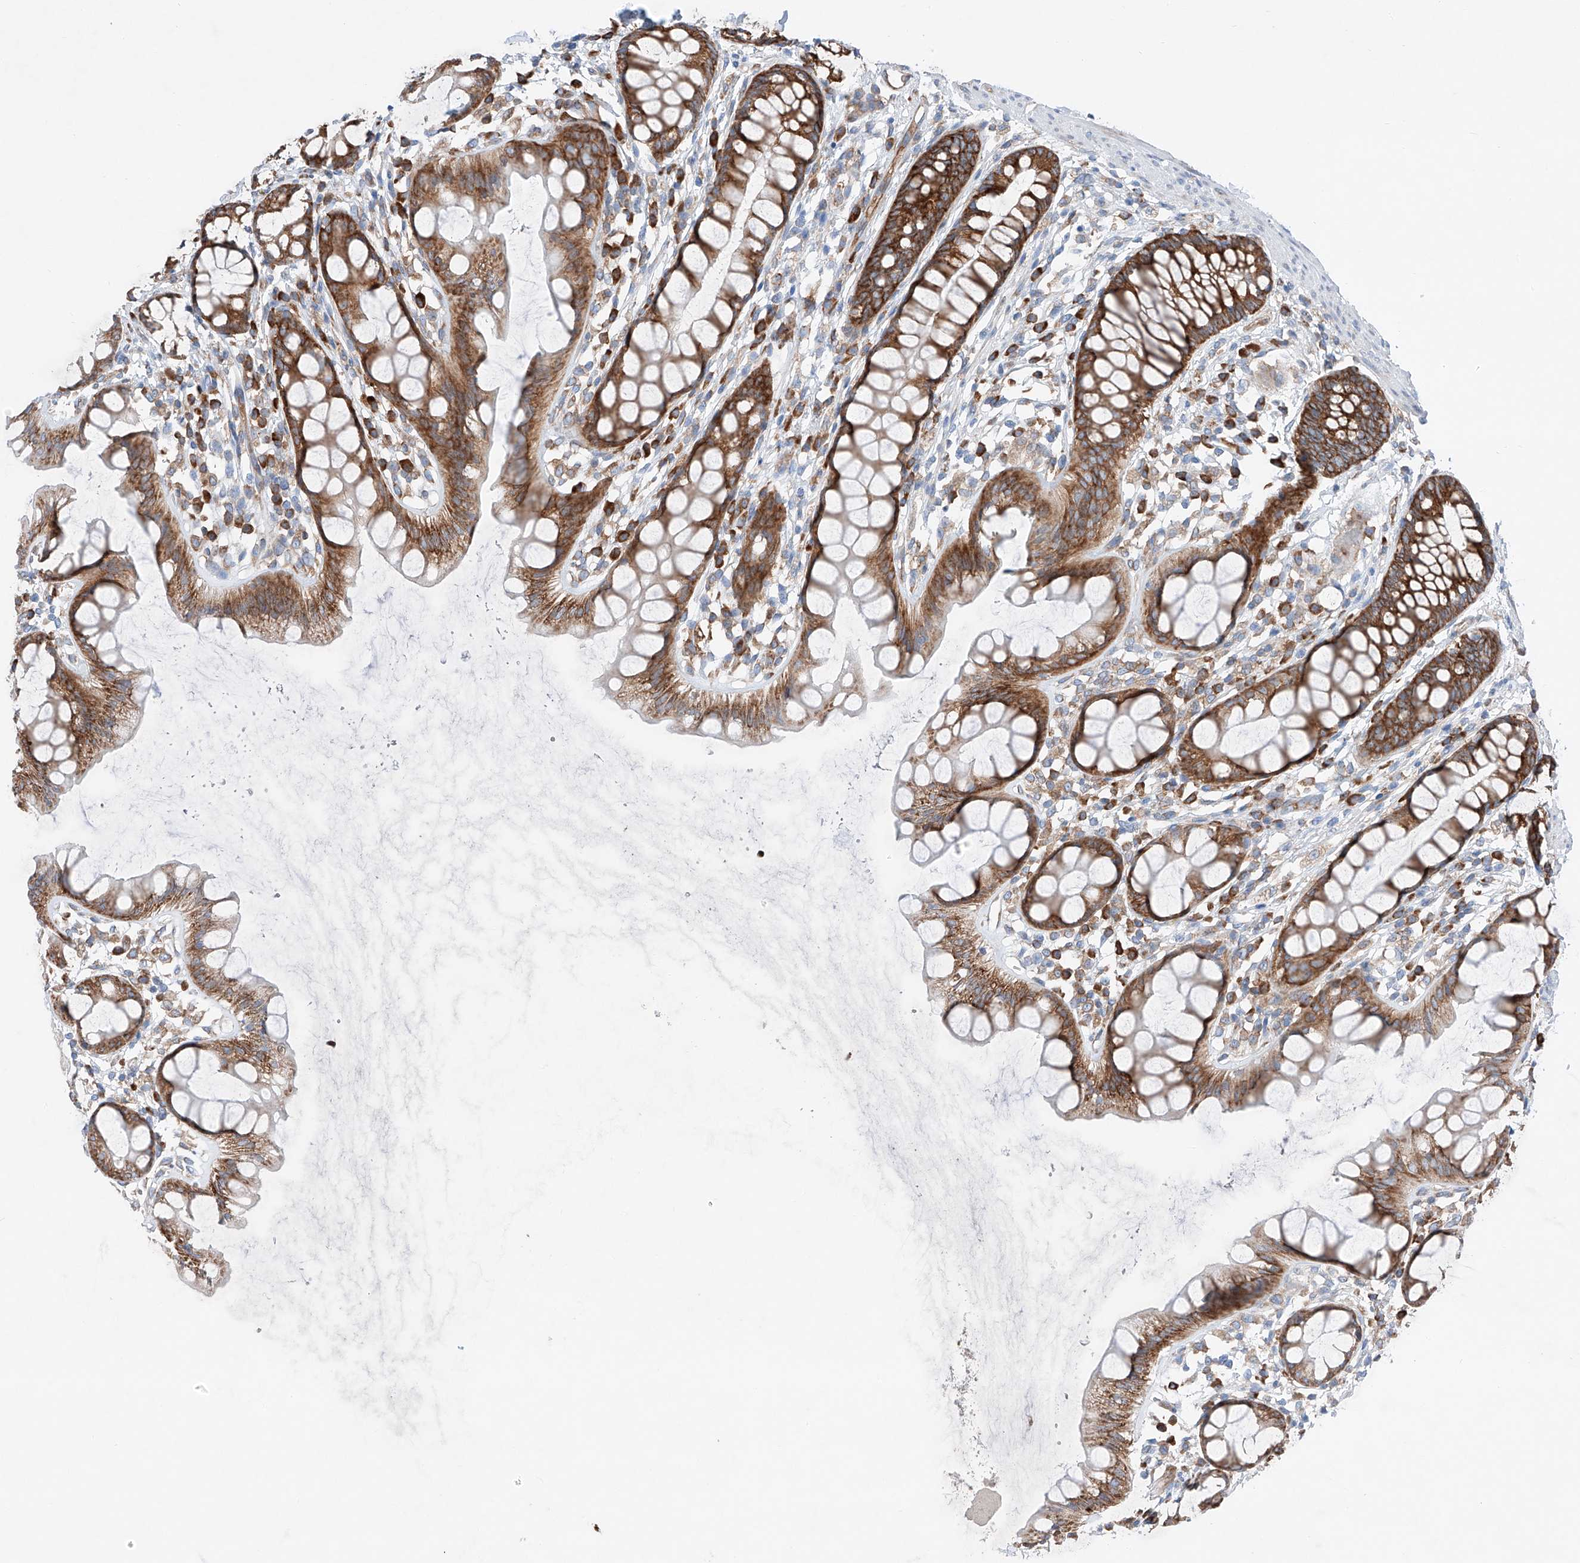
{"staining": {"intensity": "moderate", "quantity": ">75%", "location": "cytoplasmic/membranous"}, "tissue": "rectum", "cell_type": "Glandular cells", "image_type": "normal", "snomed": [{"axis": "morphology", "description": "Normal tissue, NOS"}, {"axis": "topography", "description": "Rectum"}], "caption": "A brown stain highlights moderate cytoplasmic/membranous positivity of a protein in glandular cells of benign rectum.", "gene": "CRELD1", "patient": {"sex": "female", "age": 65}}